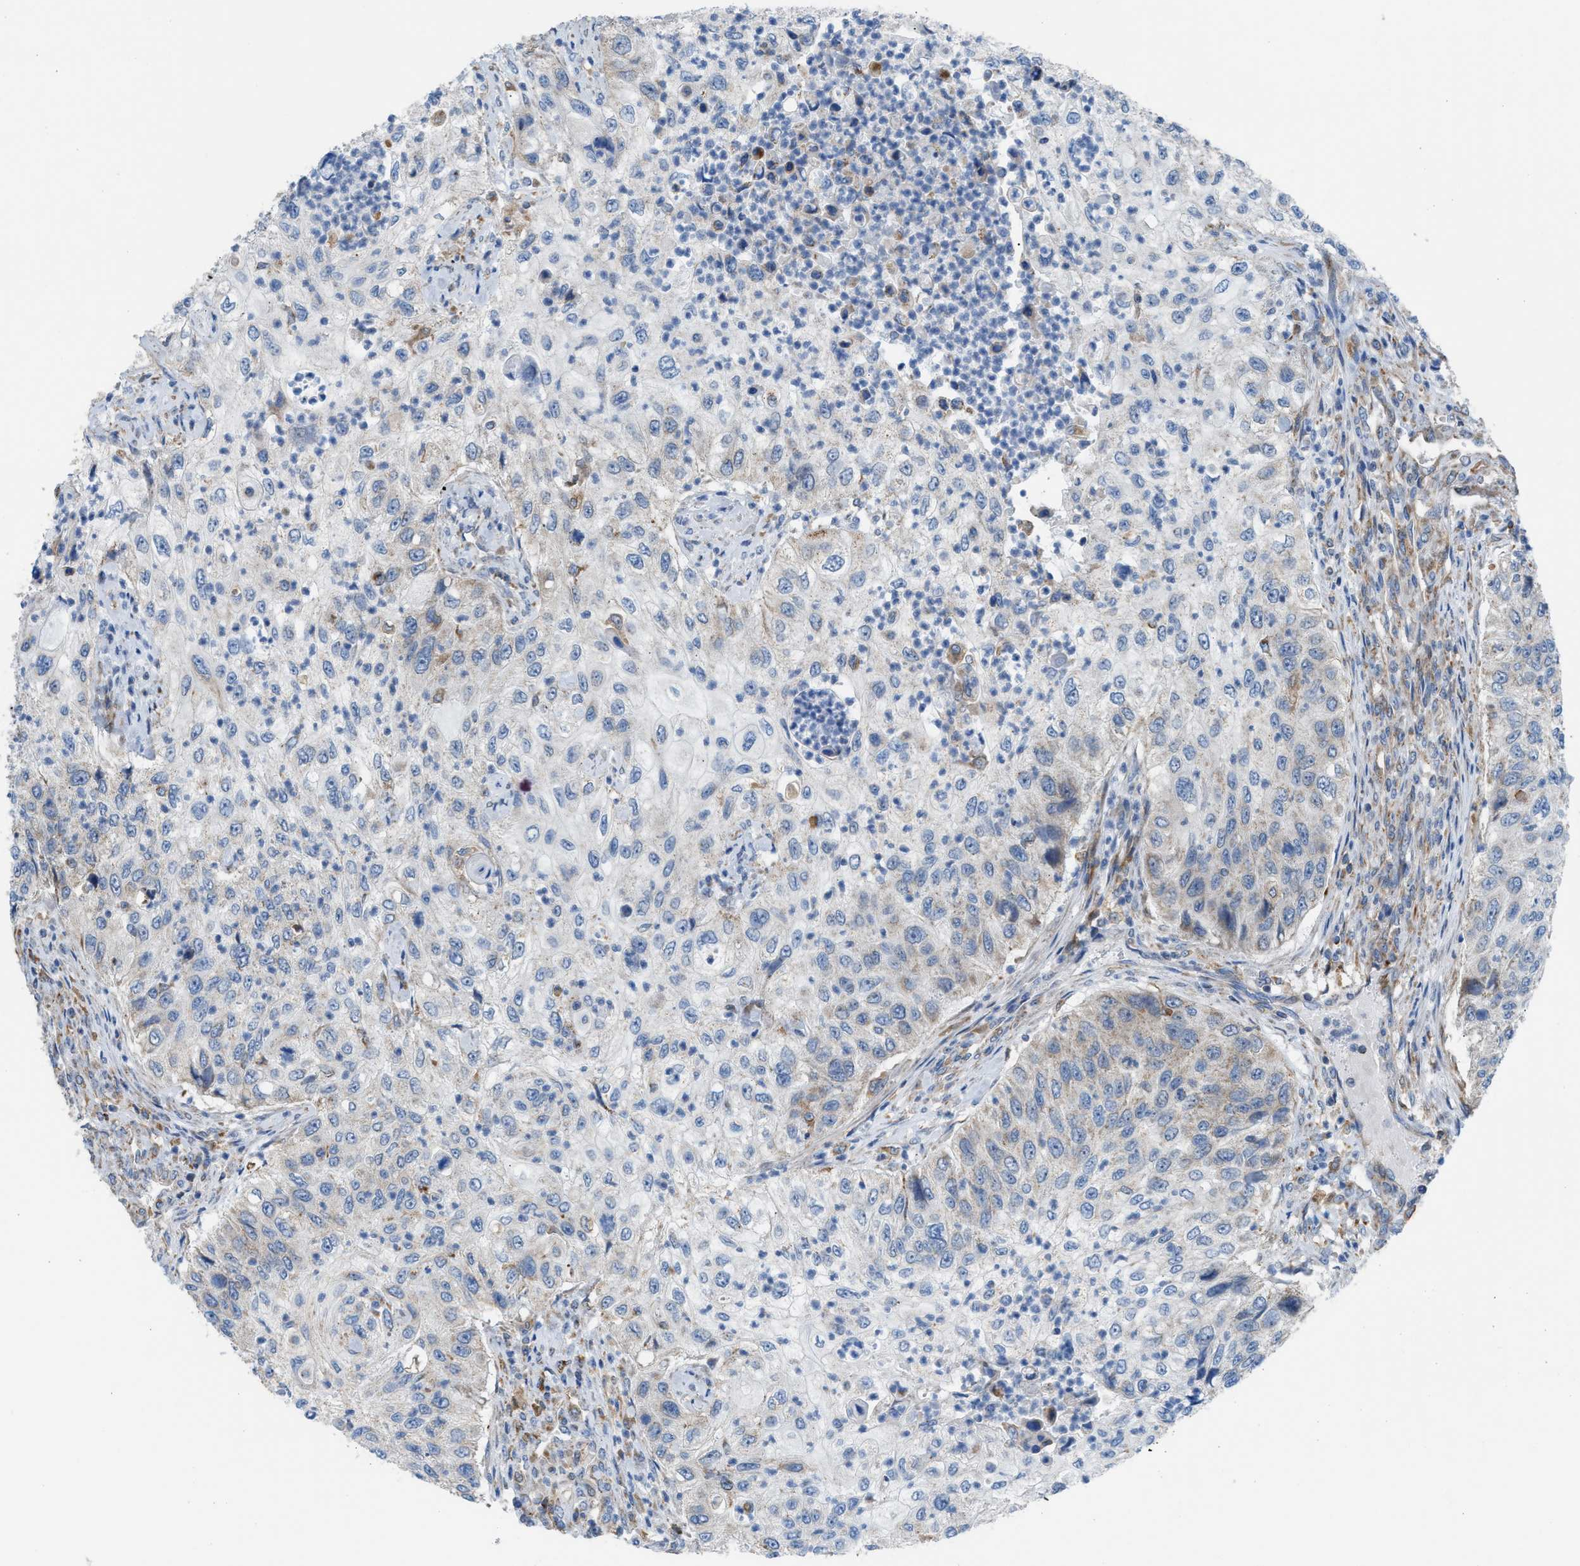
{"staining": {"intensity": "negative", "quantity": "none", "location": "none"}, "tissue": "urothelial cancer", "cell_type": "Tumor cells", "image_type": "cancer", "snomed": [{"axis": "morphology", "description": "Urothelial carcinoma, High grade"}, {"axis": "topography", "description": "Urinary bladder"}], "caption": "A histopathology image of human high-grade urothelial carcinoma is negative for staining in tumor cells.", "gene": "SLC10A3", "patient": {"sex": "female", "age": 60}}